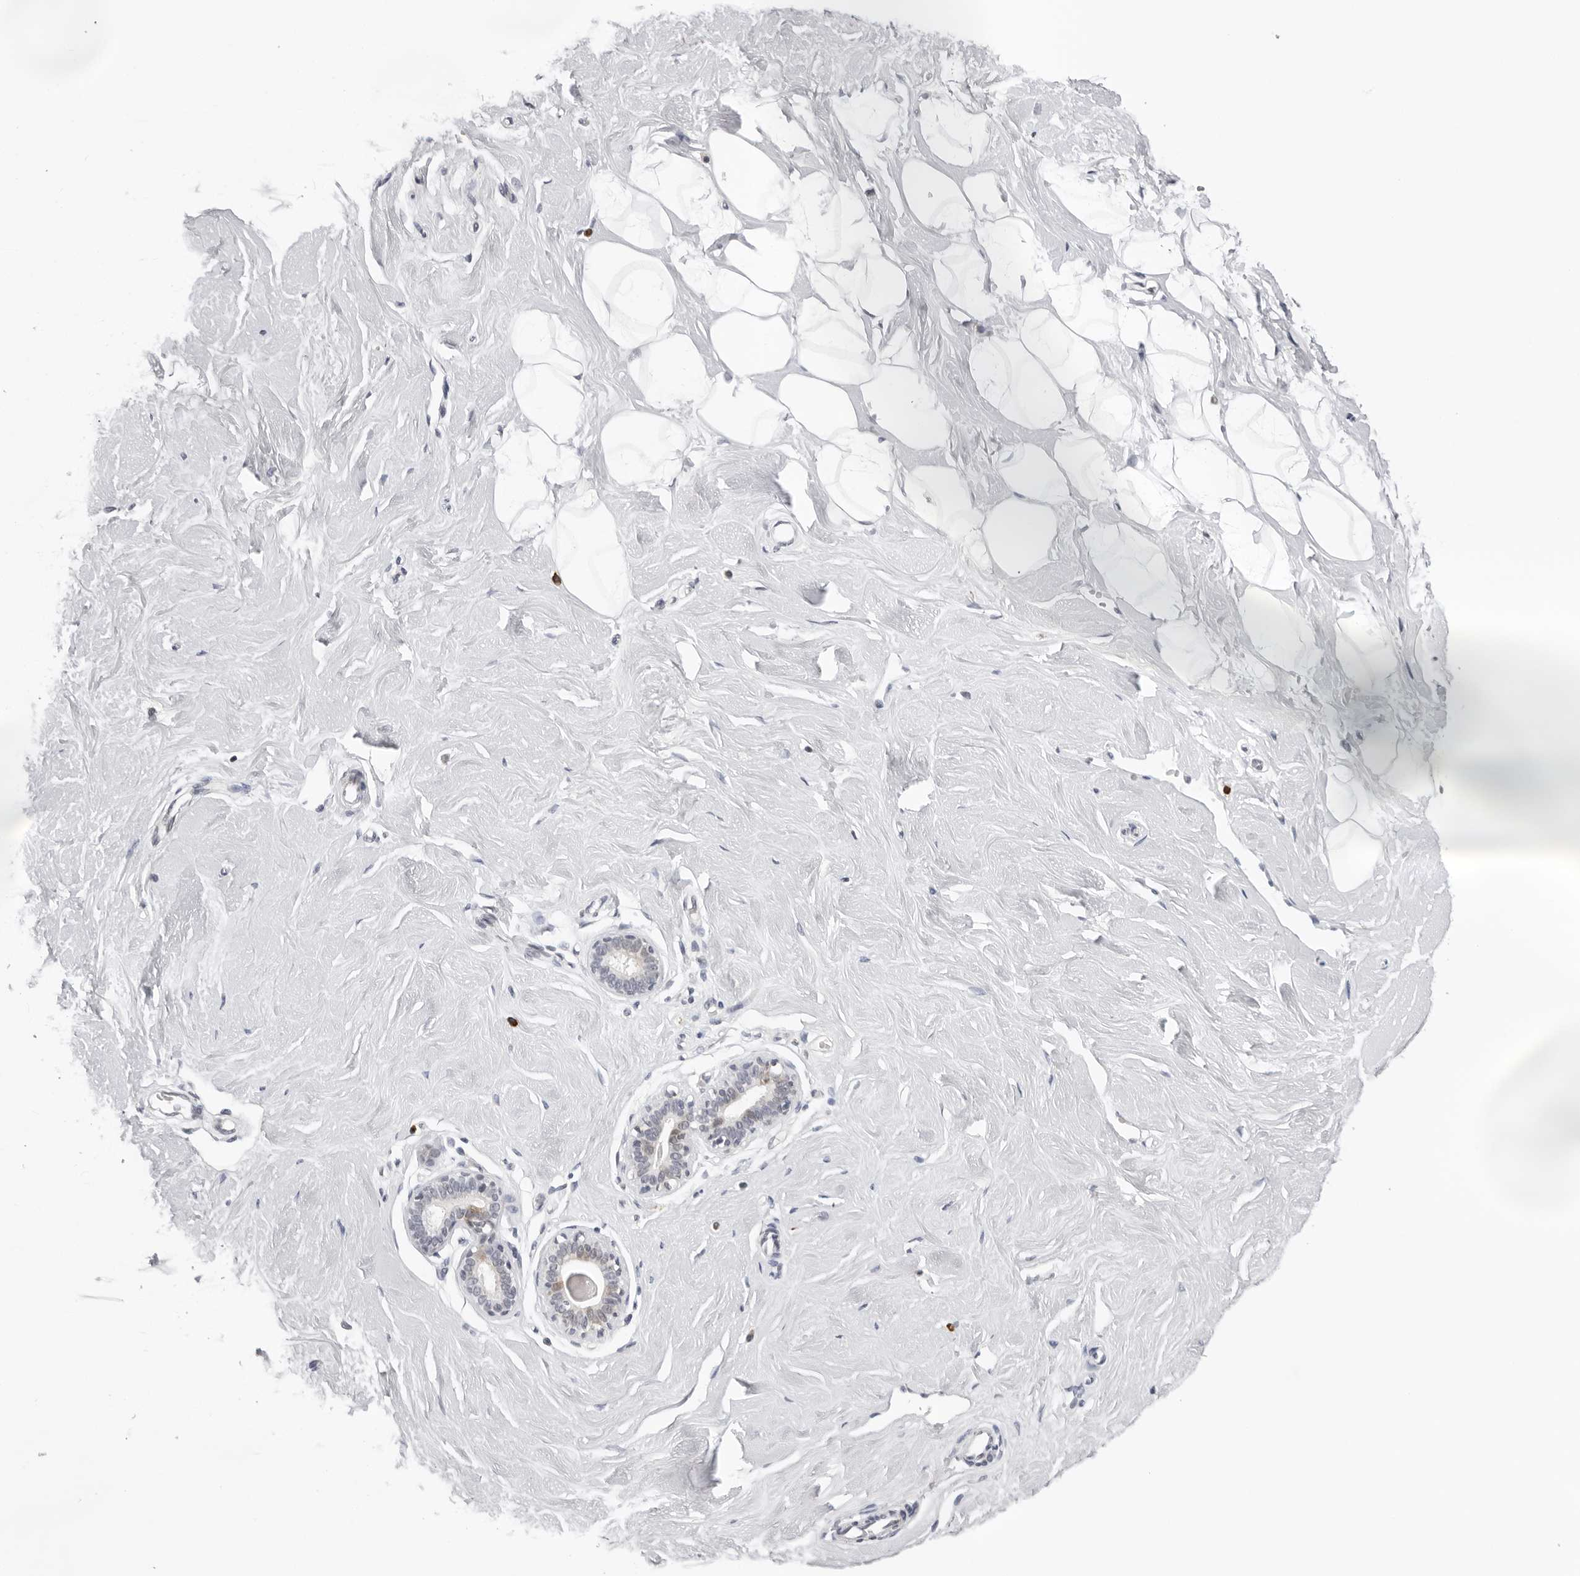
{"staining": {"intensity": "negative", "quantity": "none", "location": "none"}, "tissue": "breast", "cell_type": "Adipocytes", "image_type": "normal", "snomed": [{"axis": "morphology", "description": "Normal tissue, NOS"}, {"axis": "topography", "description": "Breast"}], "caption": "High power microscopy histopathology image of an immunohistochemistry photomicrograph of benign breast, revealing no significant staining in adipocytes. (Brightfield microscopy of DAB immunohistochemistry (IHC) at high magnification).", "gene": "IL17RA", "patient": {"sex": "female", "age": 23}}